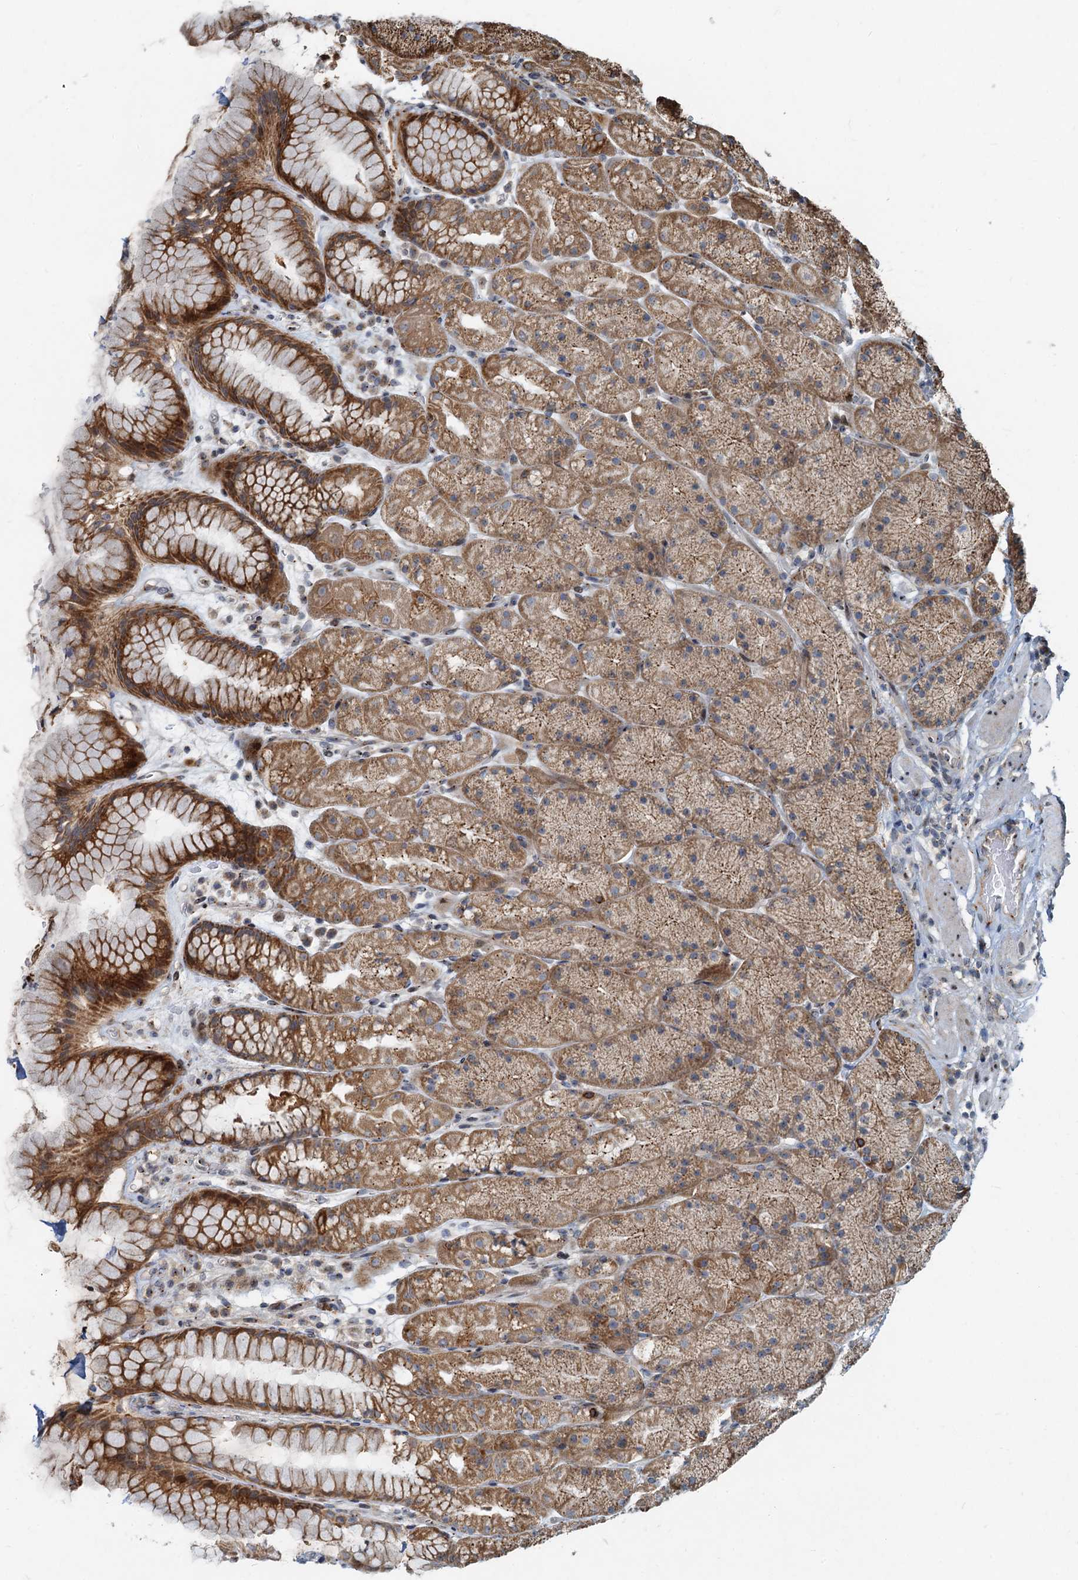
{"staining": {"intensity": "strong", "quantity": ">75%", "location": "cytoplasmic/membranous"}, "tissue": "stomach", "cell_type": "Glandular cells", "image_type": "normal", "snomed": [{"axis": "morphology", "description": "Normal tissue, NOS"}, {"axis": "topography", "description": "Stomach, upper"}, {"axis": "topography", "description": "Stomach, lower"}], "caption": "Protein staining demonstrates strong cytoplasmic/membranous staining in about >75% of glandular cells in unremarkable stomach. The staining is performed using DAB (3,3'-diaminobenzidine) brown chromogen to label protein expression. The nuclei are counter-stained blue using hematoxylin.", "gene": "CEP68", "patient": {"sex": "male", "age": 67}}